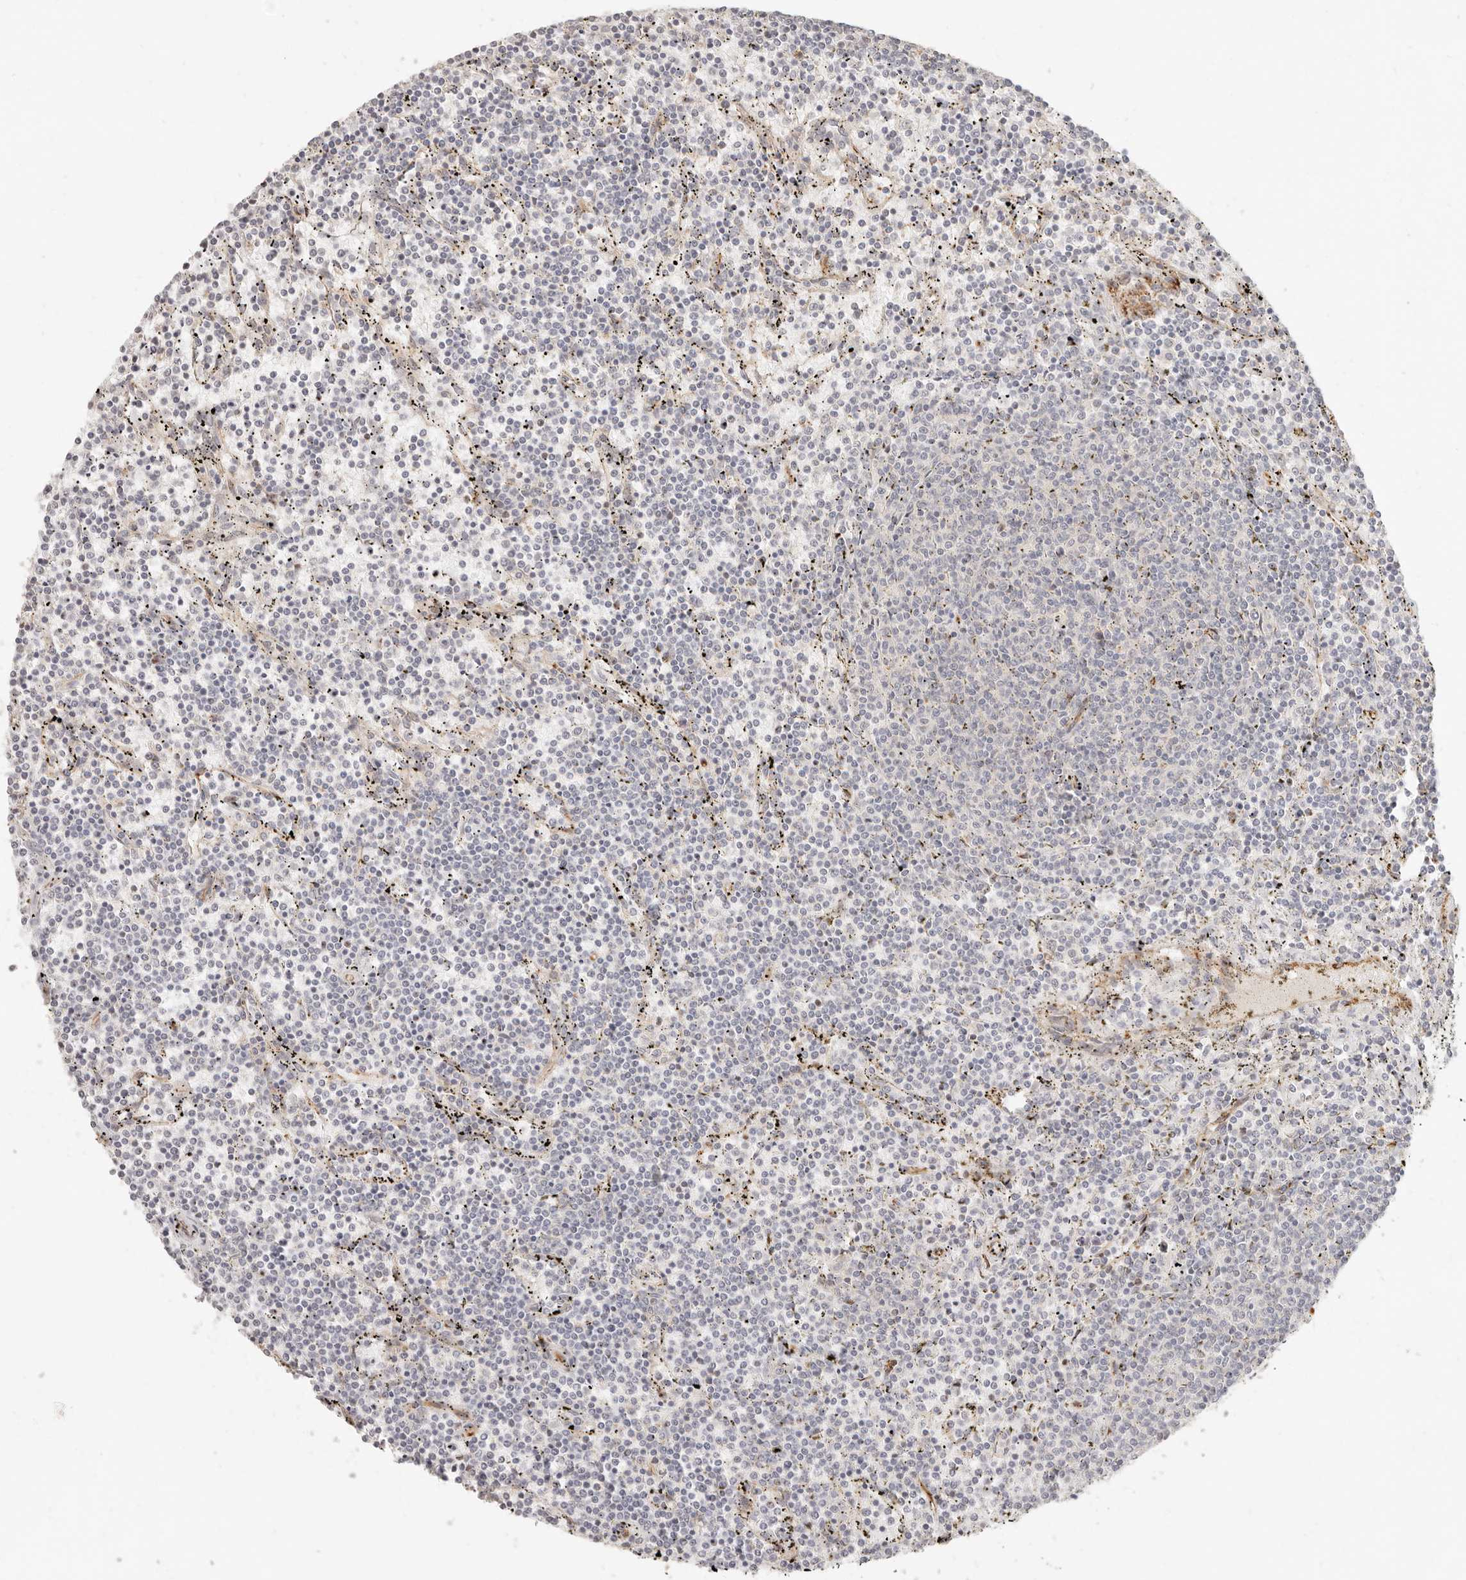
{"staining": {"intensity": "negative", "quantity": "none", "location": "none"}, "tissue": "lymphoma", "cell_type": "Tumor cells", "image_type": "cancer", "snomed": [{"axis": "morphology", "description": "Malignant lymphoma, non-Hodgkin's type, Low grade"}, {"axis": "topography", "description": "Spleen"}], "caption": "High power microscopy histopathology image of an immunohistochemistry histopathology image of low-grade malignant lymphoma, non-Hodgkin's type, revealing no significant staining in tumor cells.", "gene": "SASS6", "patient": {"sex": "female", "age": 50}}